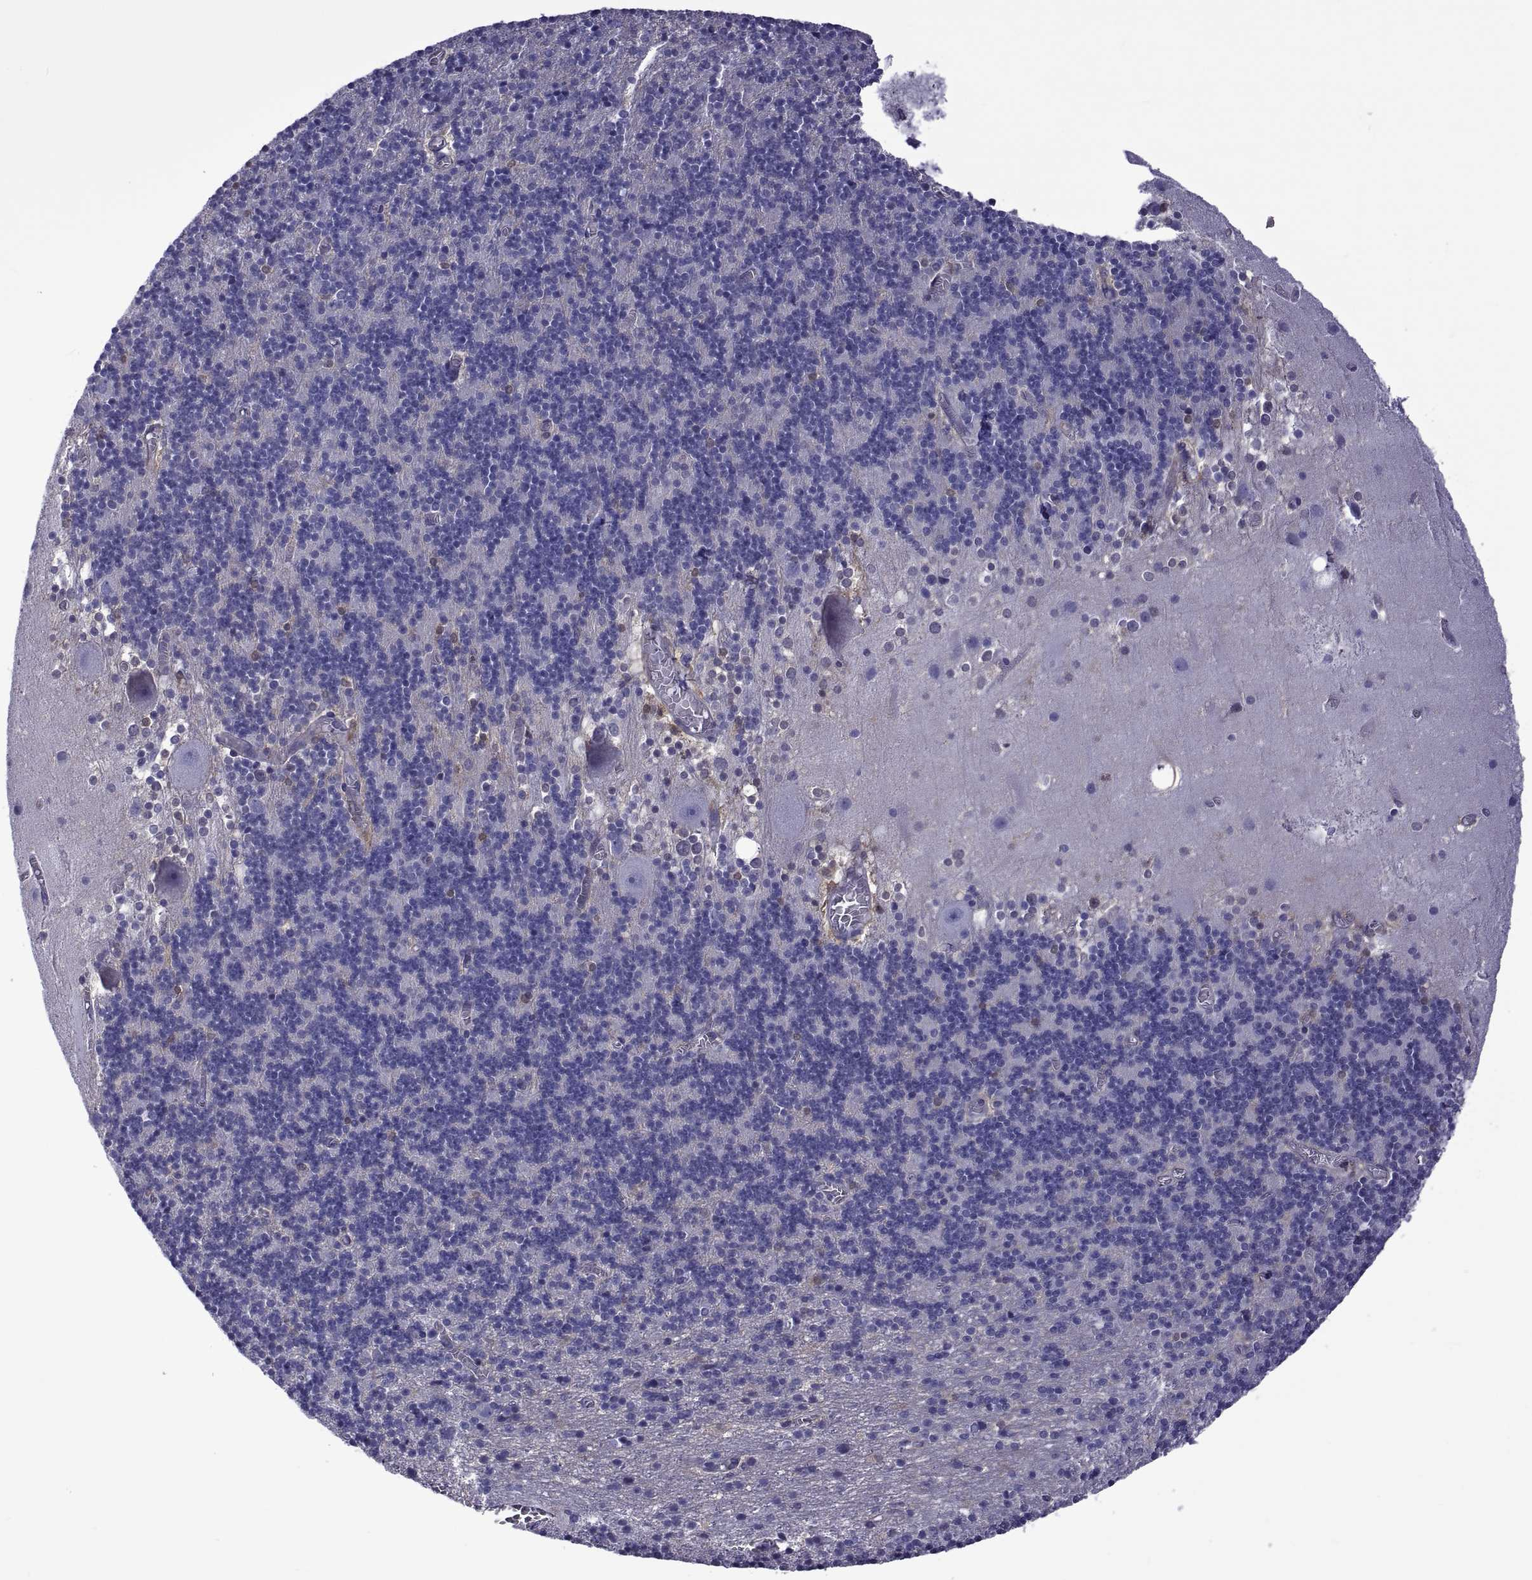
{"staining": {"intensity": "negative", "quantity": "none", "location": "none"}, "tissue": "cerebellum", "cell_type": "Cells in granular layer", "image_type": "normal", "snomed": [{"axis": "morphology", "description": "Normal tissue, NOS"}, {"axis": "topography", "description": "Cerebellum"}], "caption": "Micrograph shows no protein positivity in cells in granular layer of normal cerebellum. (DAB IHC with hematoxylin counter stain).", "gene": "LCN9", "patient": {"sex": "male", "age": 70}}